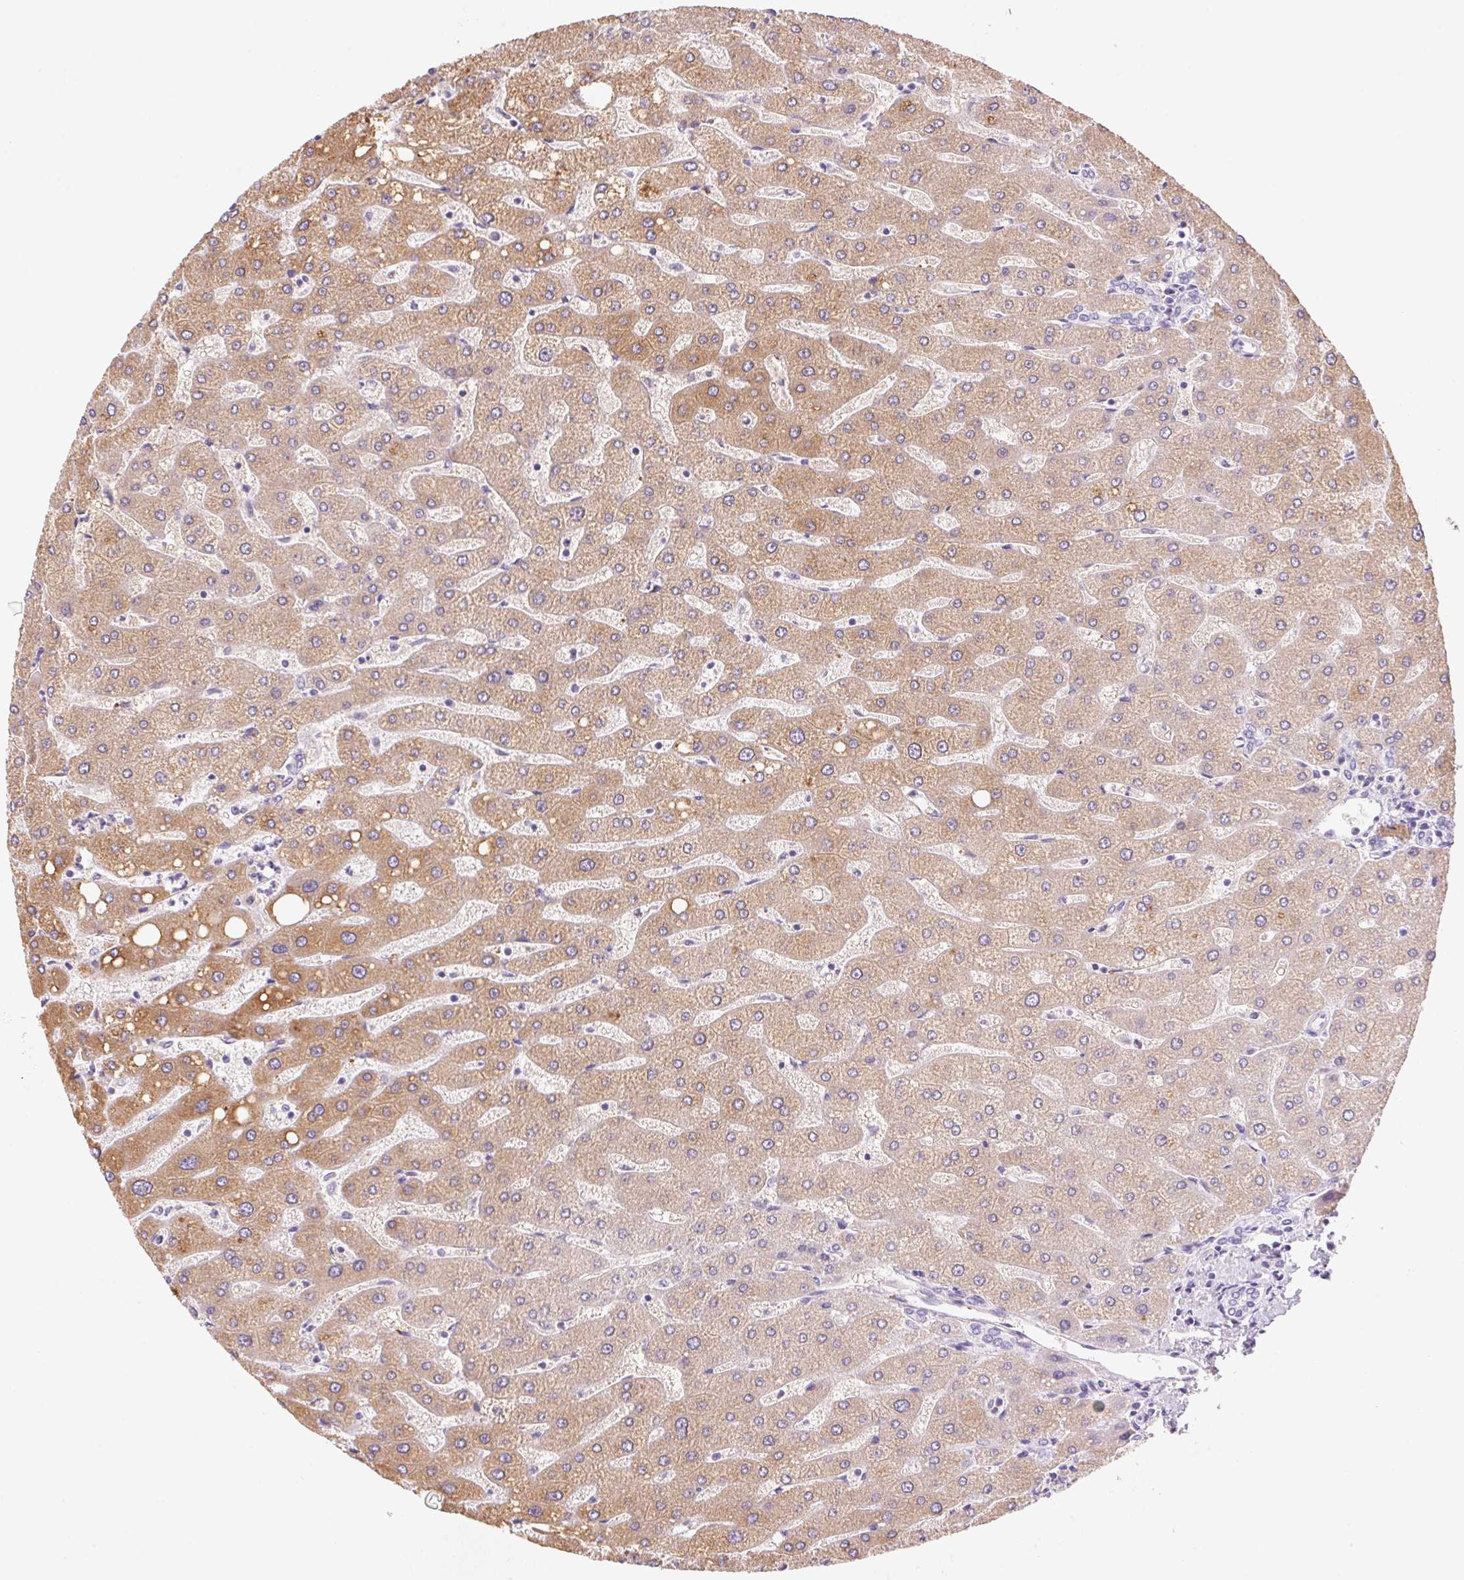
{"staining": {"intensity": "negative", "quantity": "none", "location": "none"}, "tissue": "liver", "cell_type": "Cholangiocytes", "image_type": "normal", "snomed": [{"axis": "morphology", "description": "Normal tissue, NOS"}, {"axis": "topography", "description": "Liver"}], "caption": "Micrograph shows no significant protein expression in cholangiocytes of unremarkable liver. (Brightfield microscopy of DAB (3,3'-diaminobenzidine) immunohistochemistry (IHC) at high magnification).", "gene": "DHCR24", "patient": {"sex": "male", "age": 67}}